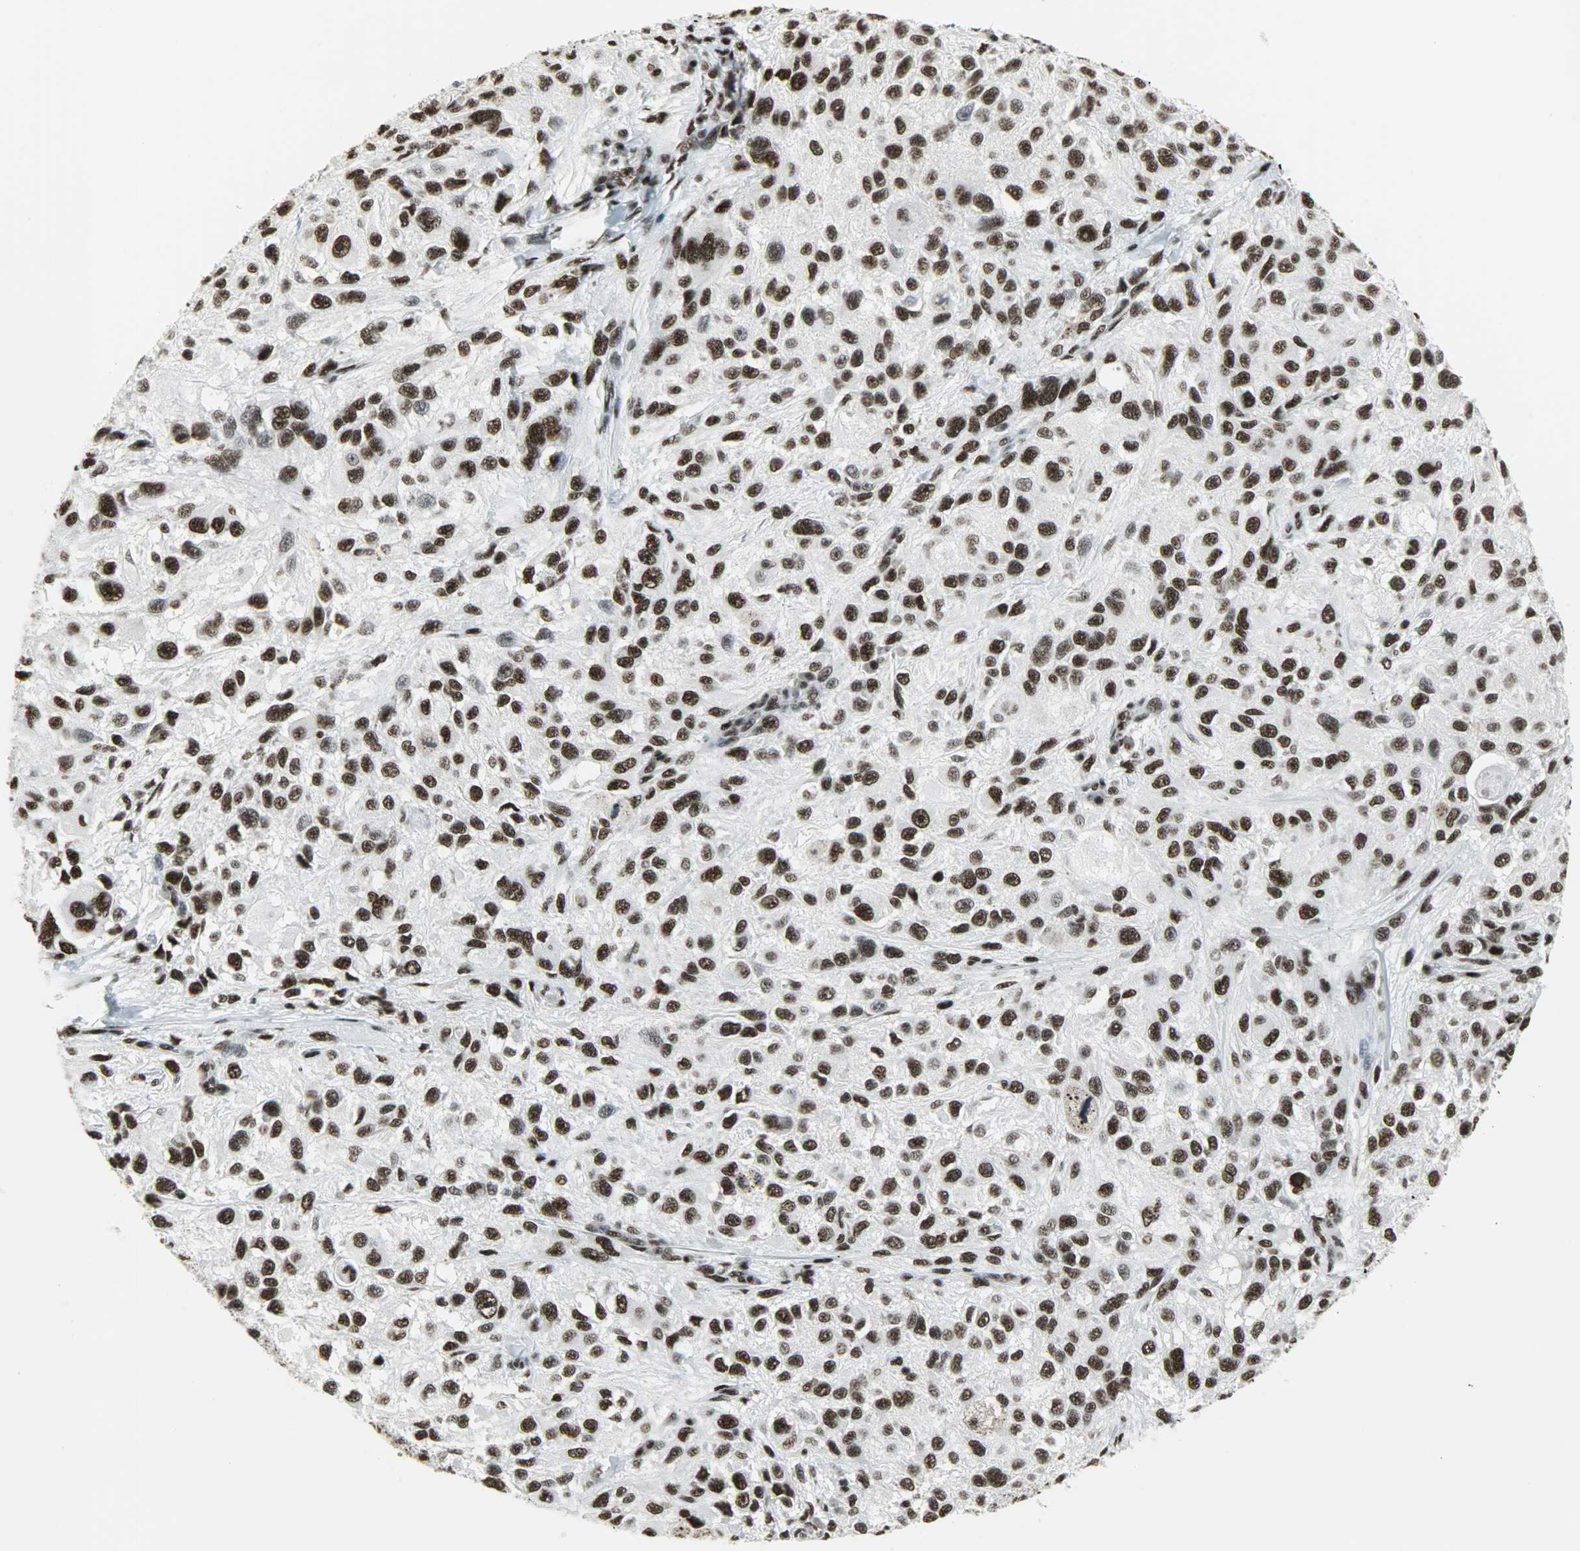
{"staining": {"intensity": "strong", "quantity": ">75%", "location": "nuclear"}, "tissue": "melanoma", "cell_type": "Tumor cells", "image_type": "cancer", "snomed": [{"axis": "morphology", "description": "Necrosis, NOS"}, {"axis": "morphology", "description": "Malignant melanoma, NOS"}, {"axis": "topography", "description": "Skin"}], "caption": "Immunohistochemical staining of melanoma exhibits high levels of strong nuclear expression in about >75% of tumor cells.", "gene": "SNRPA", "patient": {"sex": "female", "age": 87}}